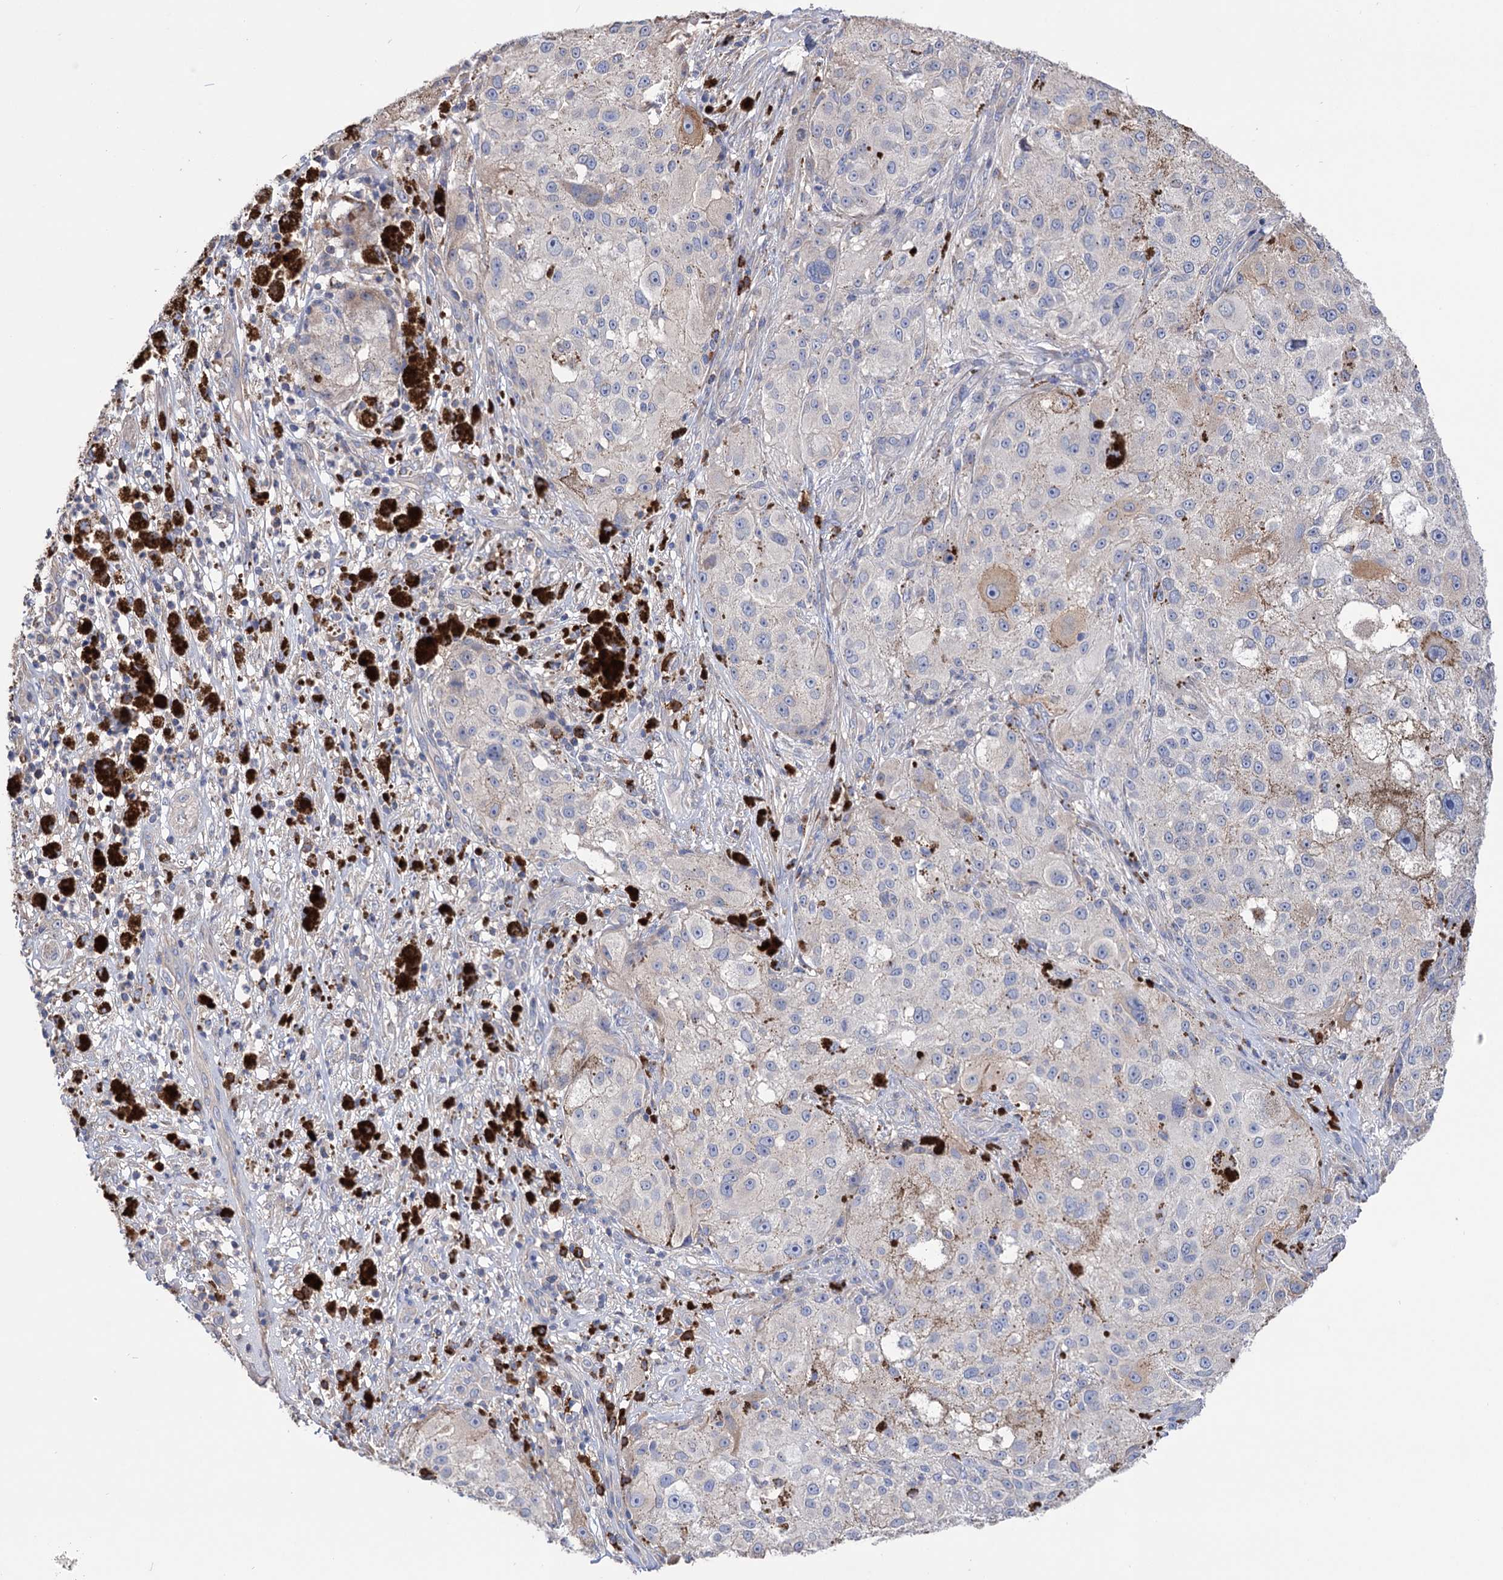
{"staining": {"intensity": "negative", "quantity": "none", "location": "none"}, "tissue": "melanoma", "cell_type": "Tumor cells", "image_type": "cancer", "snomed": [{"axis": "morphology", "description": "Necrosis, NOS"}, {"axis": "morphology", "description": "Malignant melanoma, NOS"}, {"axis": "topography", "description": "Skin"}], "caption": "DAB immunohistochemical staining of melanoma displays no significant positivity in tumor cells.", "gene": "BBS4", "patient": {"sex": "female", "age": 87}}